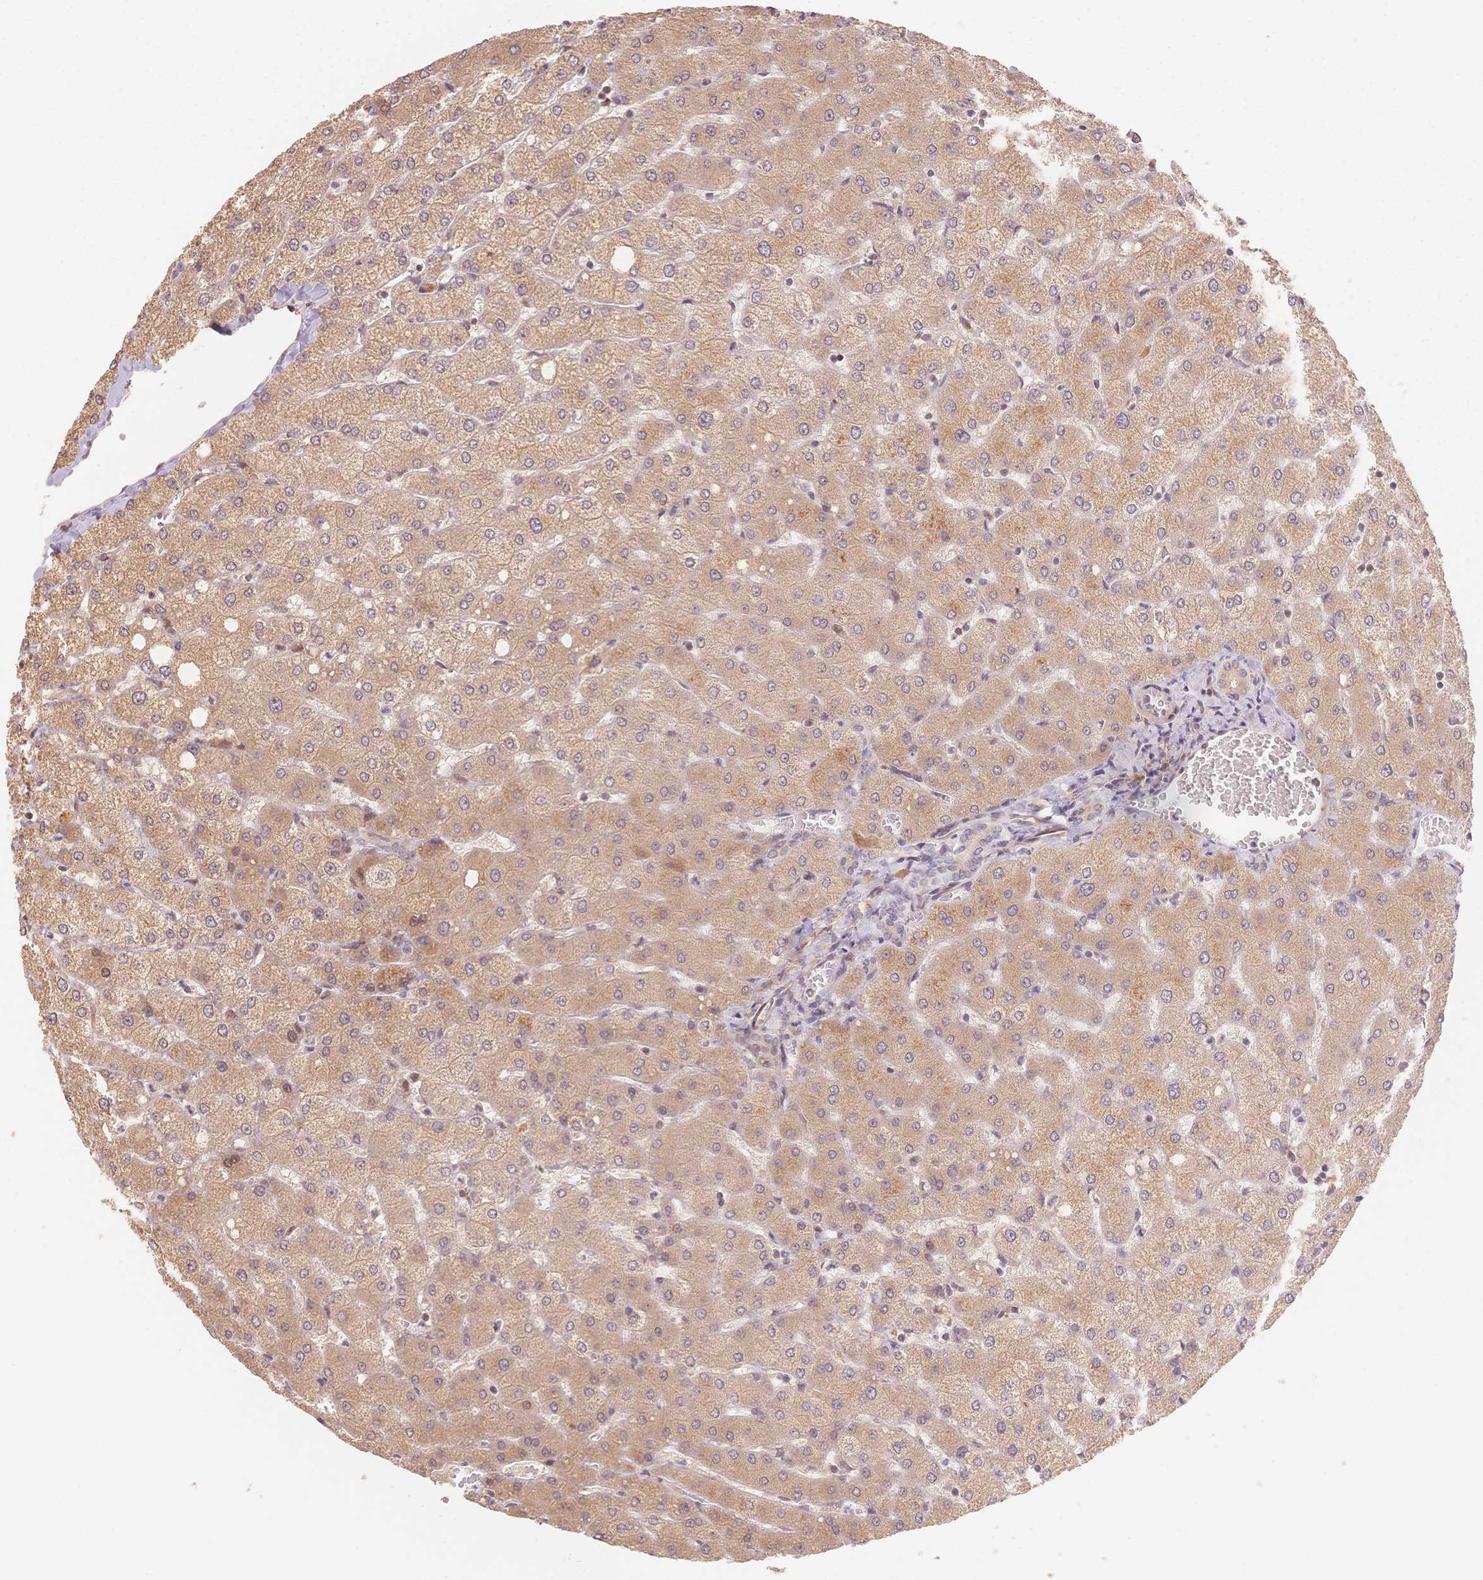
{"staining": {"intensity": "weak", "quantity": ">75%", "location": "cytoplasmic/membranous"}, "tissue": "liver", "cell_type": "Cholangiocytes", "image_type": "normal", "snomed": [{"axis": "morphology", "description": "Normal tissue, NOS"}, {"axis": "topography", "description": "Liver"}], "caption": "A histopathology image showing weak cytoplasmic/membranous positivity in about >75% of cholangiocytes in unremarkable liver, as visualized by brown immunohistochemical staining.", "gene": "STK39", "patient": {"sex": "female", "age": 54}}